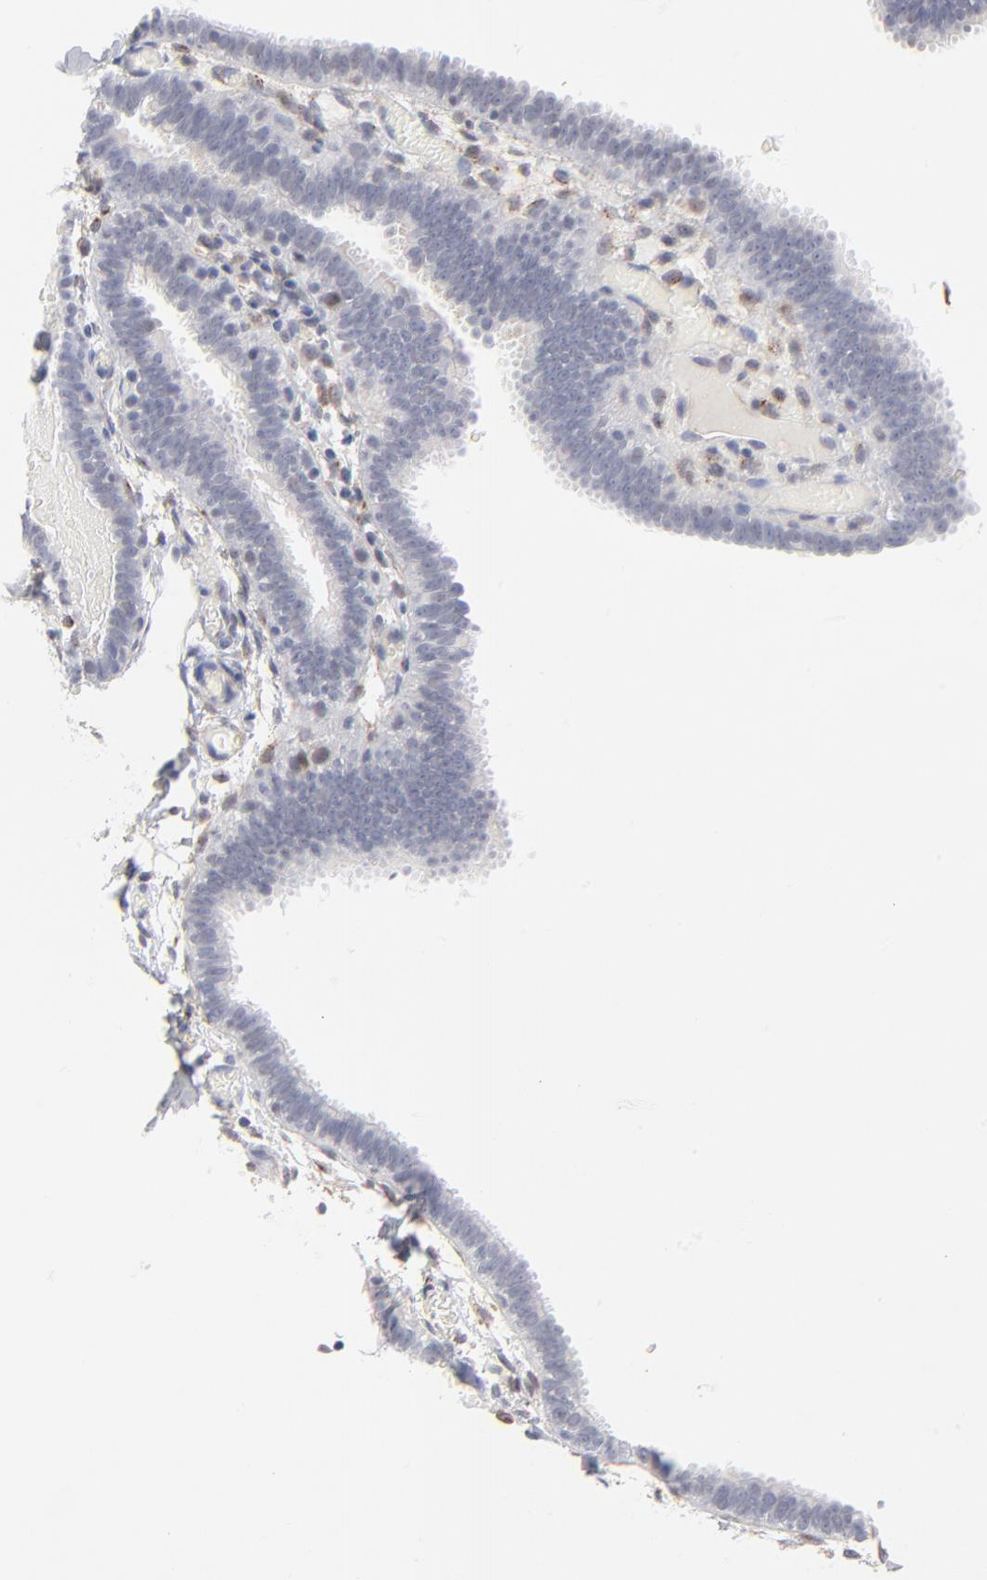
{"staining": {"intensity": "negative", "quantity": "none", "location": "none"}, "tissue": "fallopian tube", "cell_type": "Glandular cells", "image_type": "normal", "snomed": [{"axis": "morphology", "description": "Normal tissue, NOS"}, {"axis": "topography", "description": "Fallopian tube"}], "caption": "Immunohistochemistry (IHC) photomicrograph of benign fallopian tube stained for a protein (brown), which exhibits no positivity in glandular cells.", "gene": "AURKA", "patient": {"sex": "female", "age": 29}}